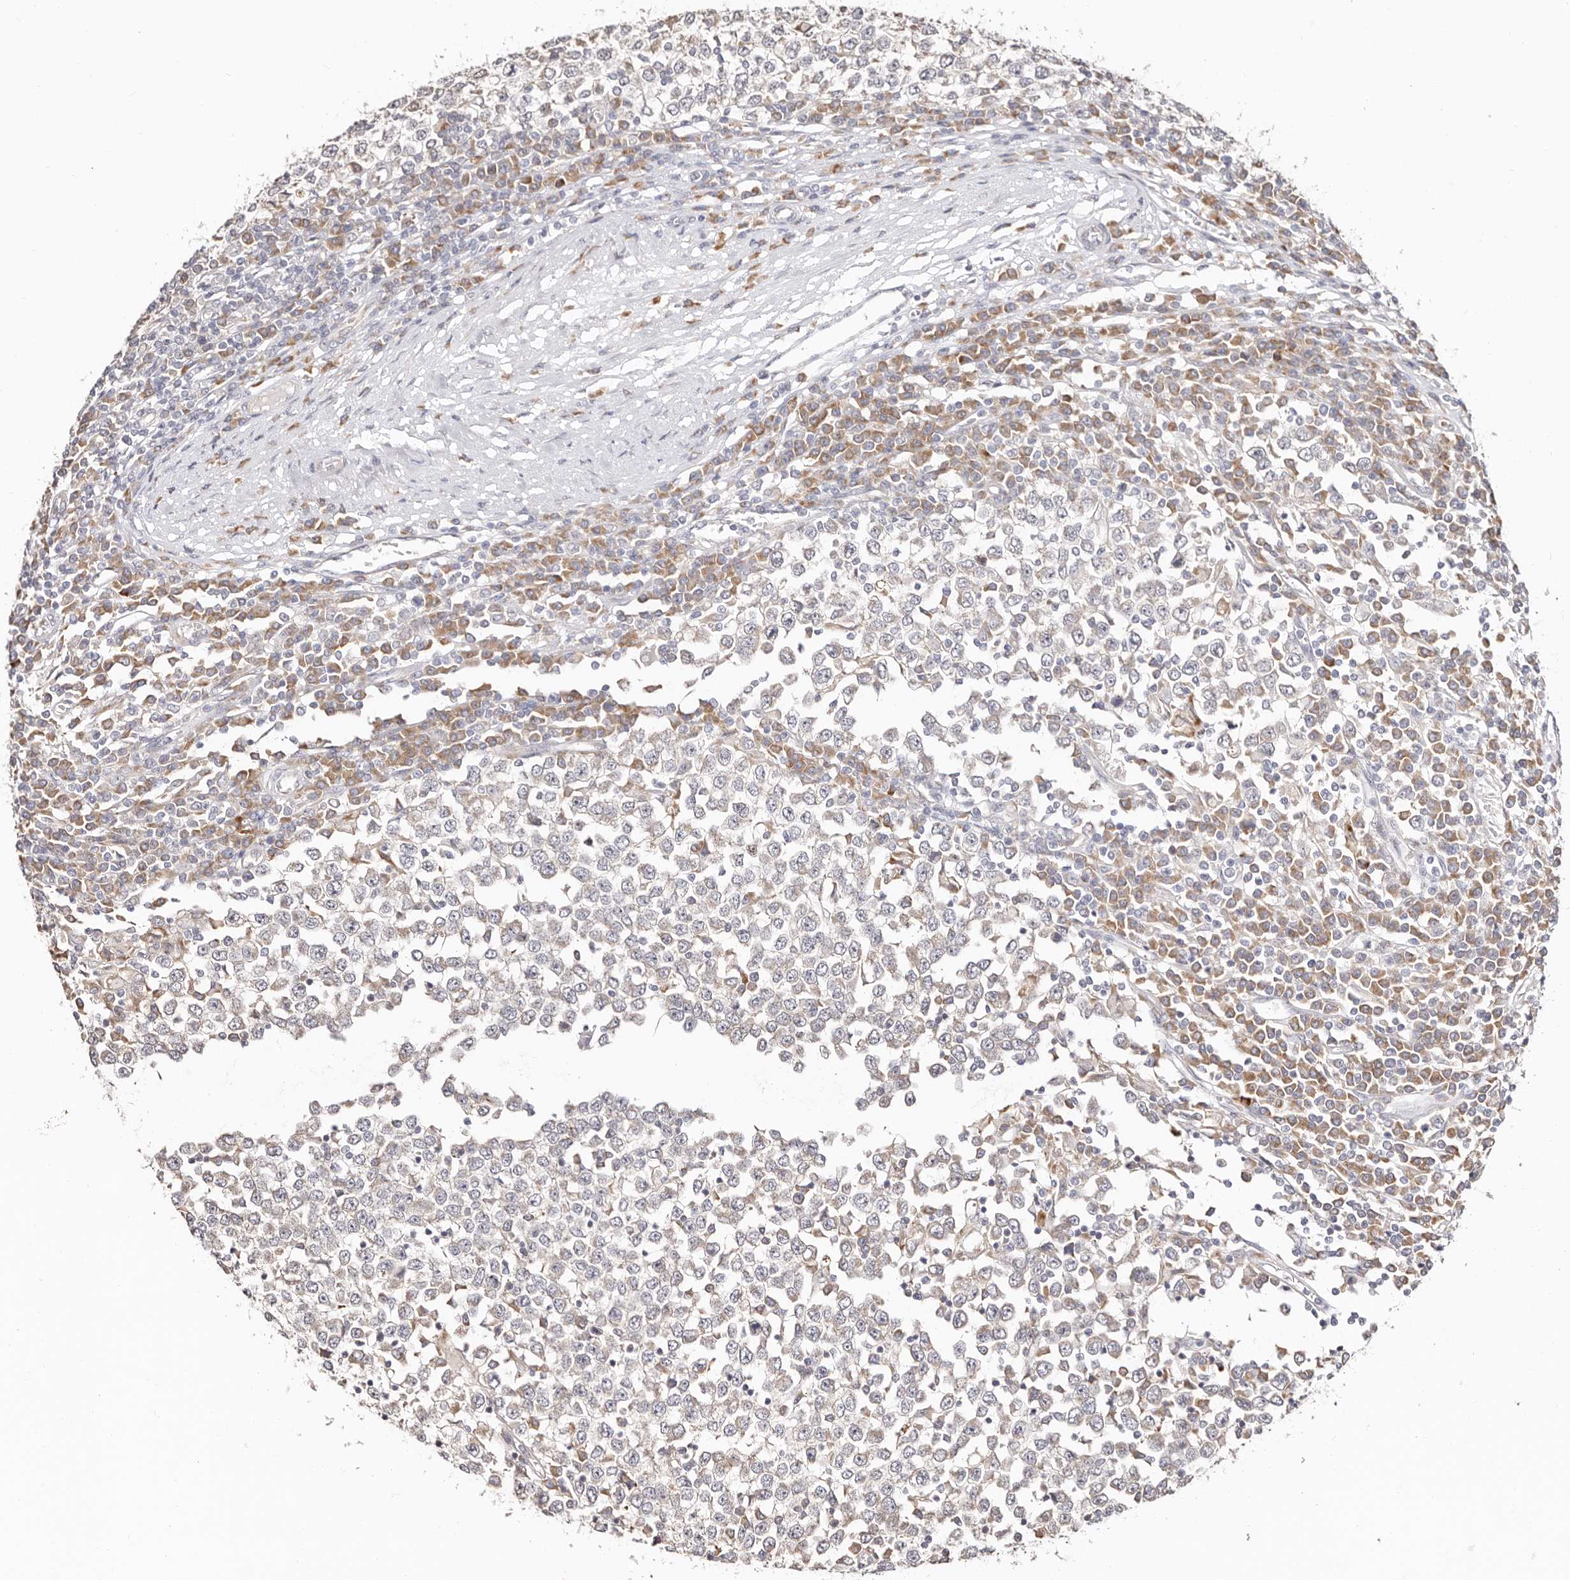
{"staining": {"intensity": "negative", "quantity": "none", "location": "none"}, "tissue": "testis cancer", "cell_type": "Tumor cells", "image_type": "cancer", "snomed": [{"axis": "morphology", "description": "Seminoma, NOS"}, {"axis": "topography", "description": "Testis"}], "caption": "This is a histopathology image of IHC staining of testis seminoma, which shows no expression in tumor cells.", "gene": "BCL2L15", "patient": {"sex": "male", "age": 65}}